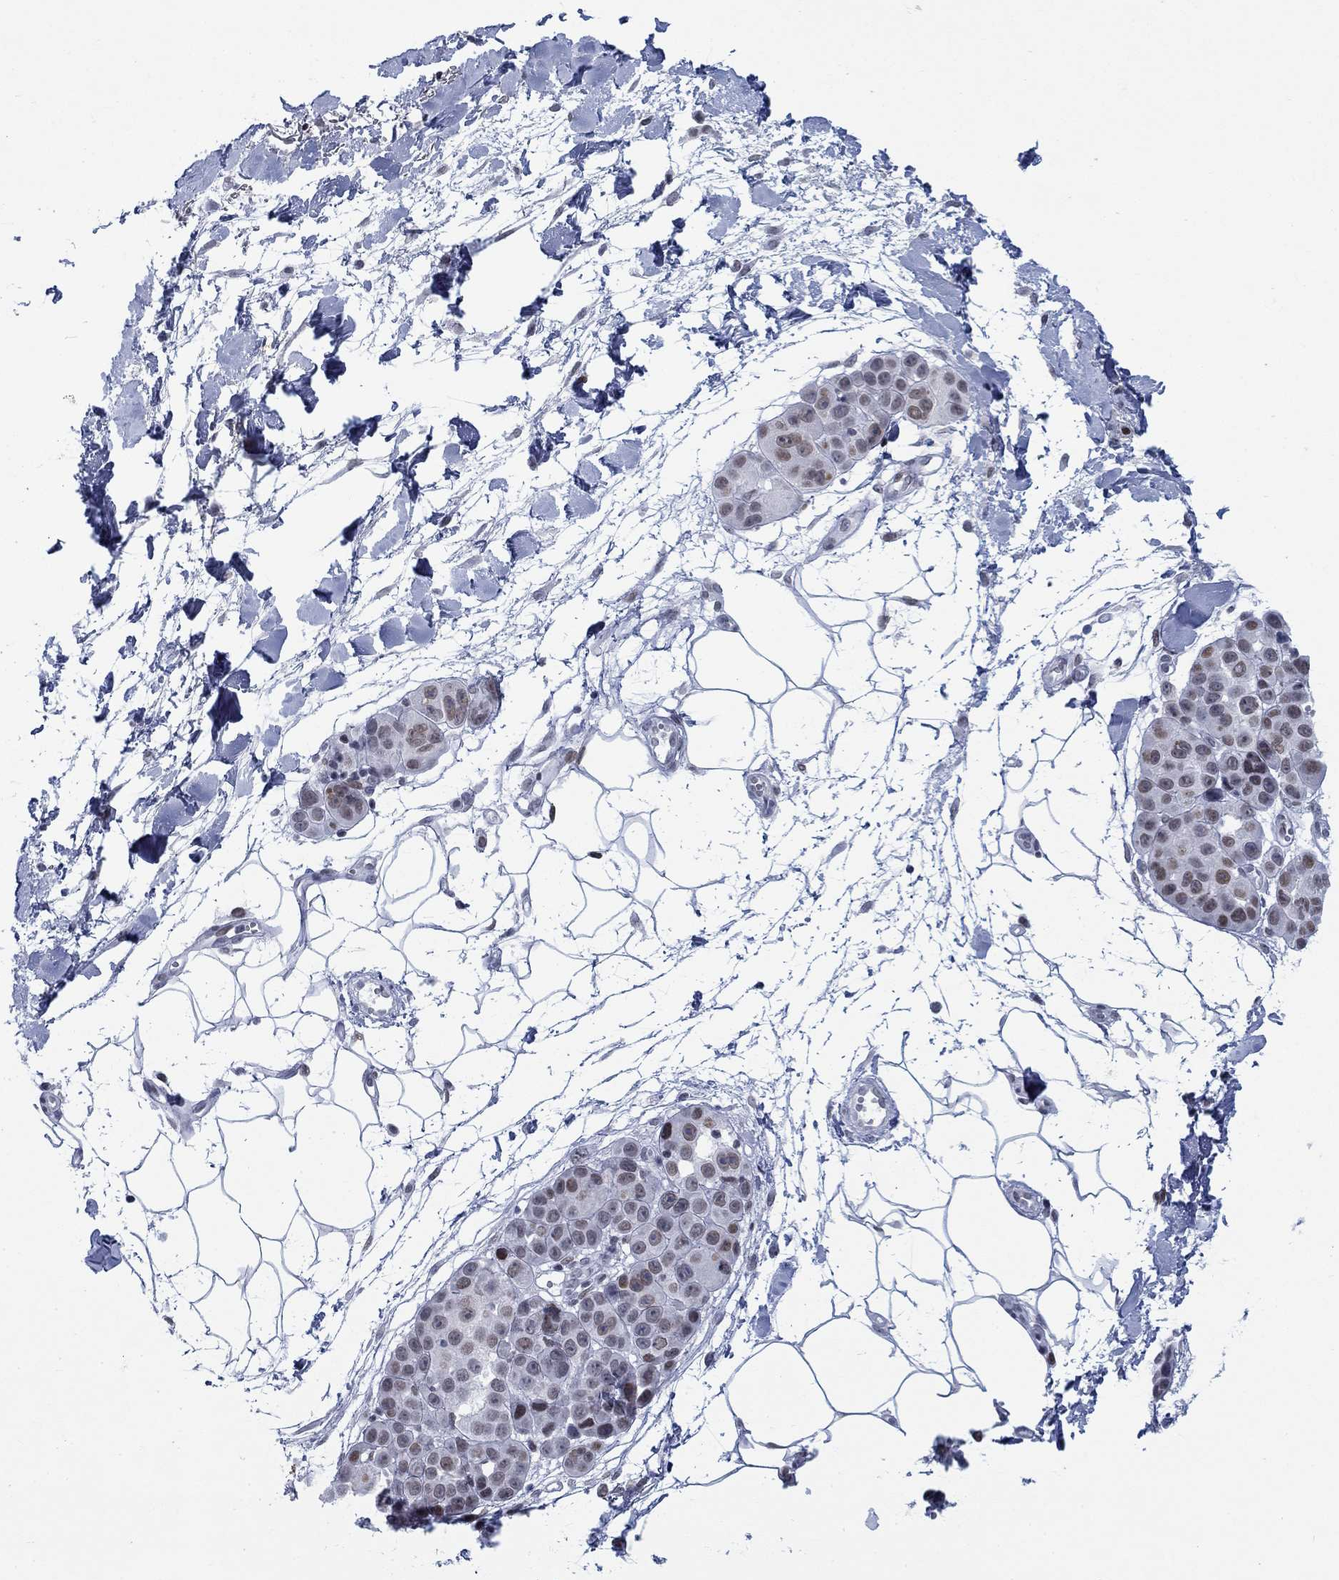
{"staining": {"intensity": "weak", "quantity": "25%-75%", "location": "nuclear"}, "tissue": "melanoma", "cell_type": "Tumor cells", "image_type": "cancer", "snomed": [{"axis": "morphology", "description": "Malignant melanoma, NOS"}, {"axis": "topography", "description": "Skin"}], "caption": "Malignant melanoma tissue shows weak nuclear expression in about 25%-75% of tumor cells, visualized by immunohistochemistry.", "gene": "NPAS3", "patient": {"sex": "female", "age": 86}}